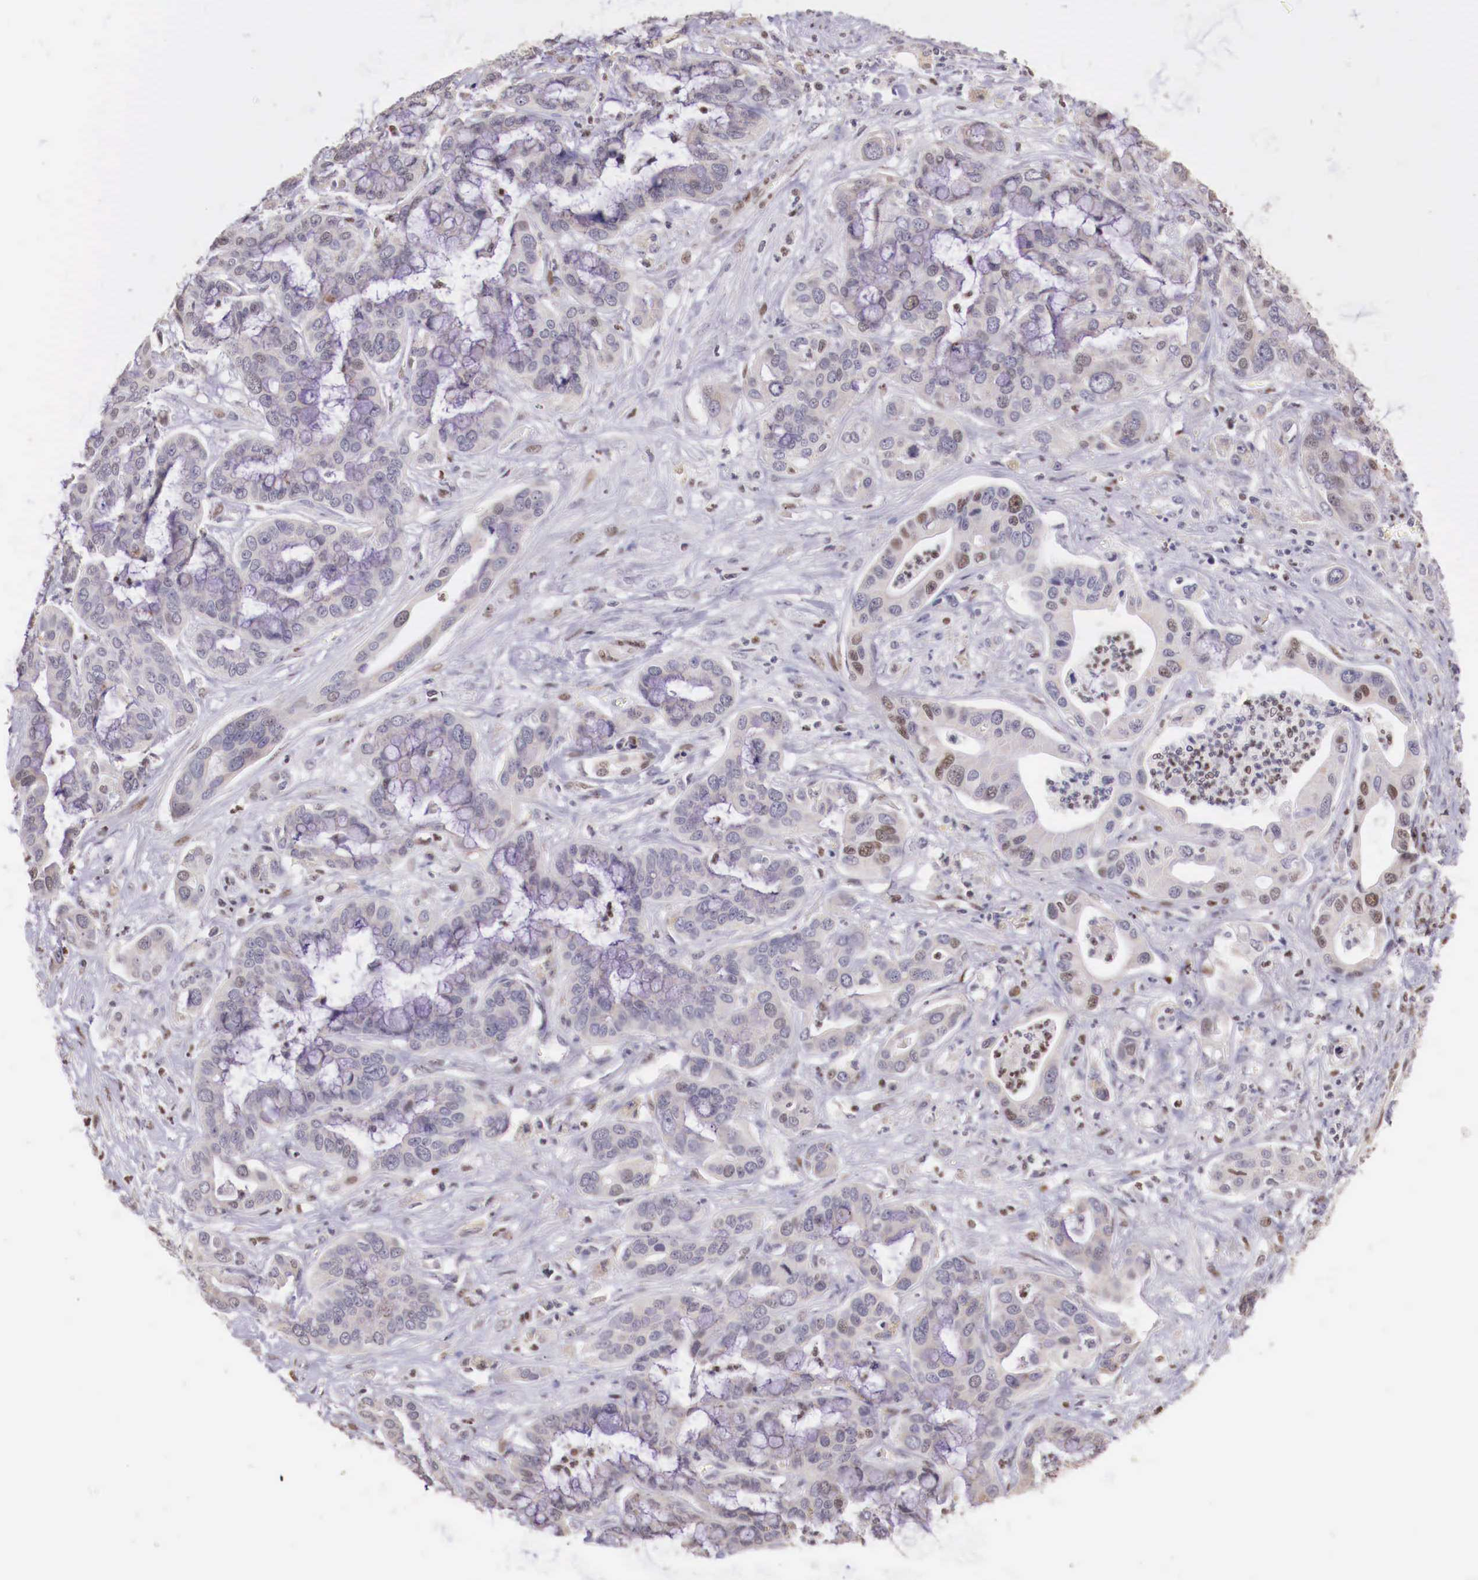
{"staining": {"intensity": "negative", "quantity": "none", "location": "none"}, "tissue": "liver cancer", "cell_type": "Tumor cells", "image_type": "cancer", "snomed": [{"axis": "morphology", "description": "Cholangiocarcinoma"}, {"axis": "topography", "description": "Liver"}], "caption": "This is an immunohistochemistry photomicrograph of human cholangiocarcinoma (liver). There is no positivity in tumor cells.", "gene": "SP1", "patient": {"sex": "female", "age": 65}}